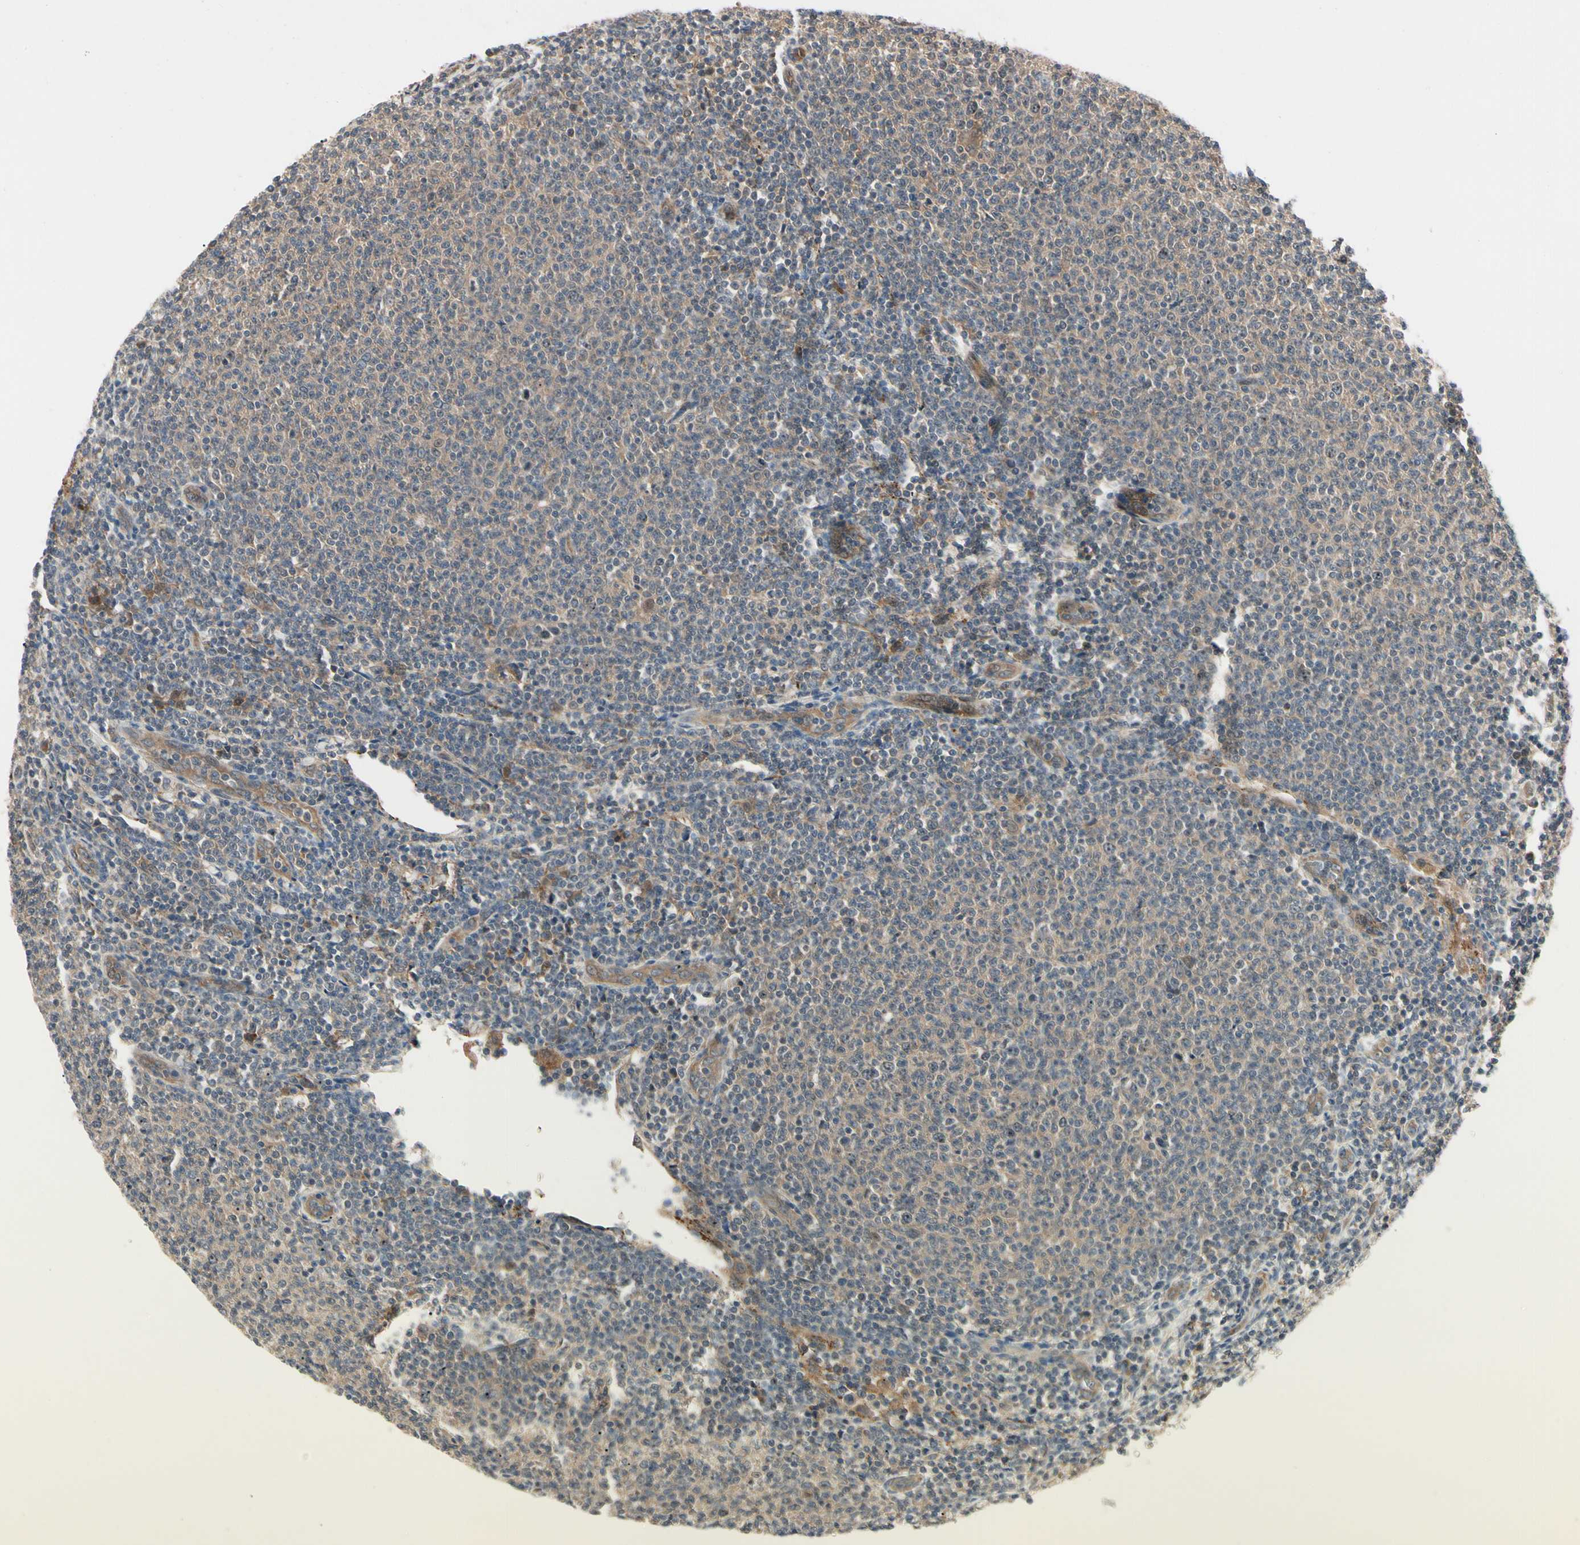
{"staining": {"intensity": "weak", "quantity": "25%-75%", "location": "cytoplasmic/membranous"}, "tissue": "lymphoma", "cell_type": "Tumor cells", "image_type": "cancer", "snomed": [{"axis": "morphology", "description": "Malignant lymphoma, non-Hodgkin's type, Low grade"}, {"axis": "topography", "description": "Lymph node"}], "caption": "Human lymphoma stained for a protein (brown) reveals weak cytoplasmic/membranous positive expression in about 25%-75% of tumor cells.", "gene": "RNF14", "patient": {"sex": "male", "age": 66}}